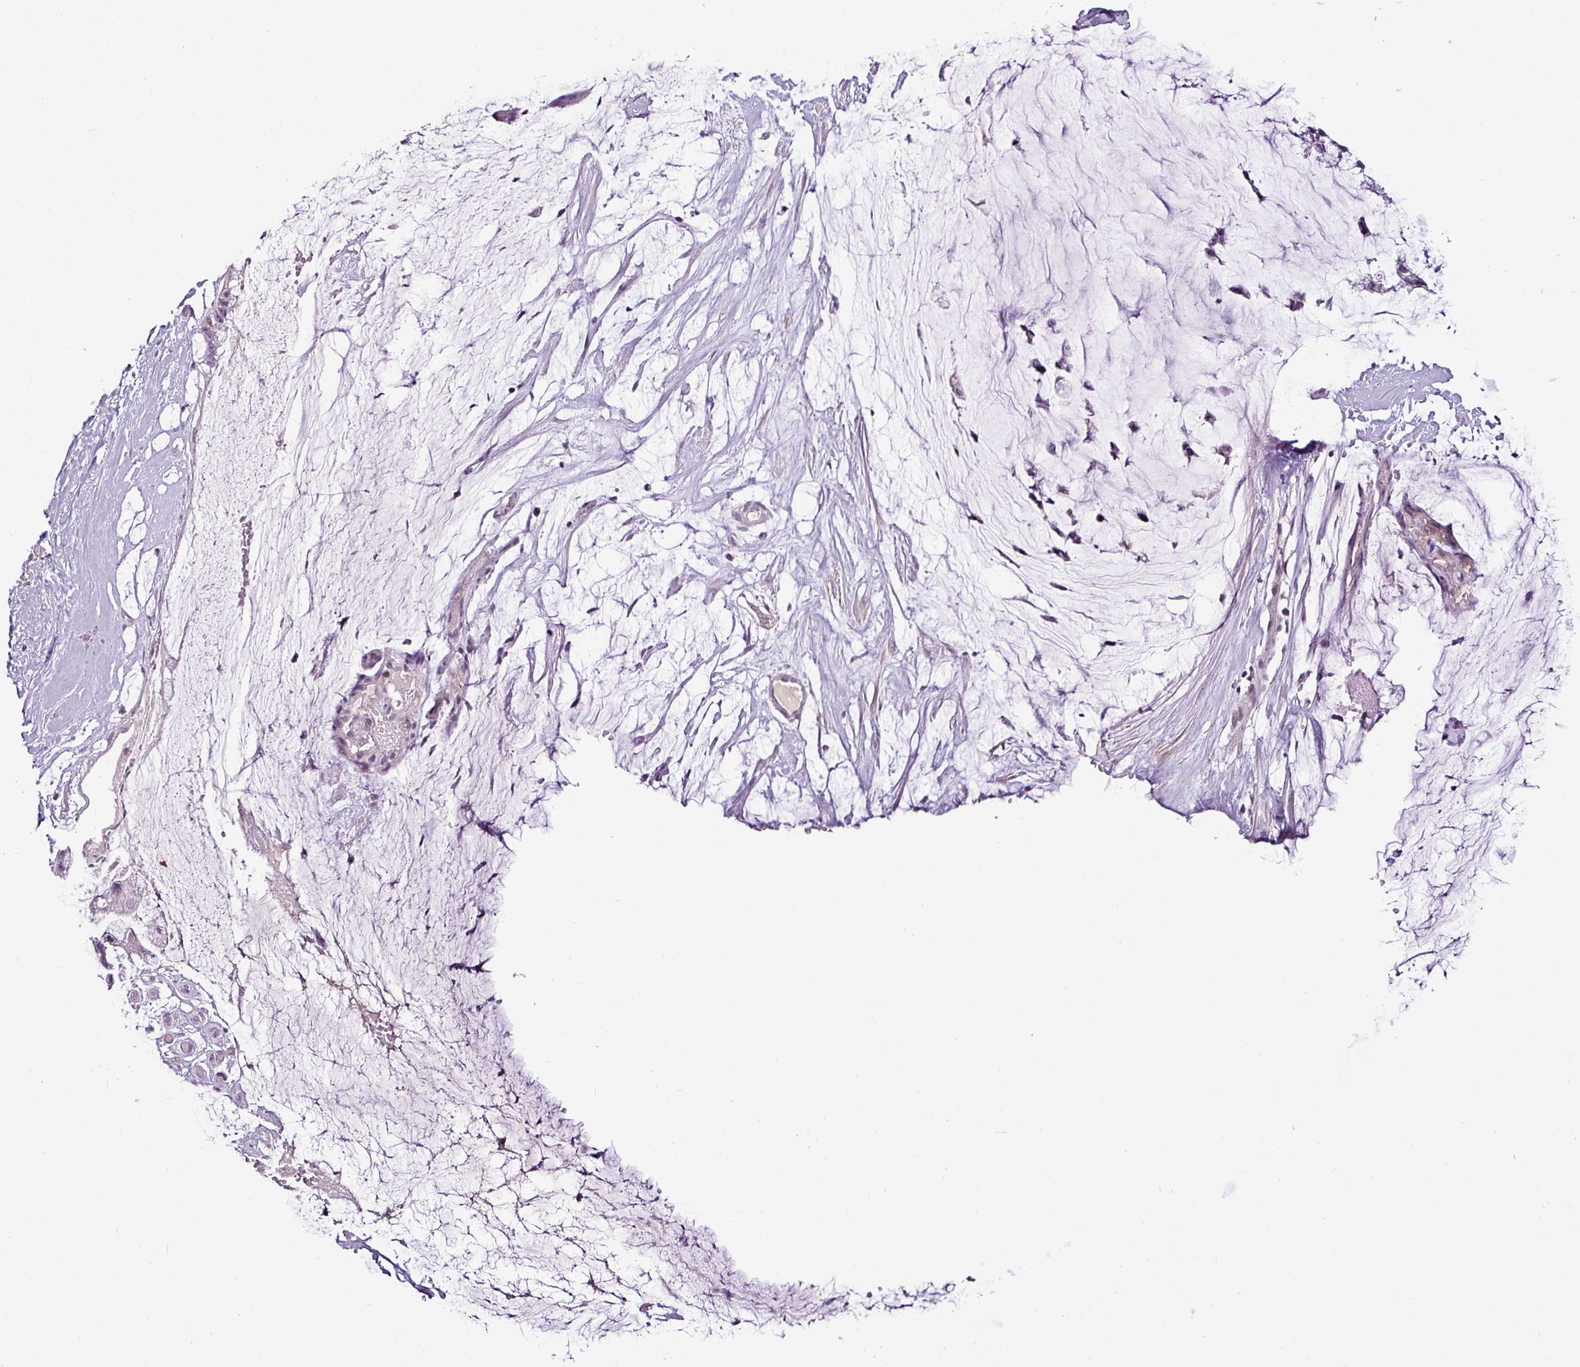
{"staining": {"intensity": "negative", "quantity": "none", "location": "none"}, "tissue": "ovarian cancer", "cell_type": "Tumor cells", "image_type": "cancer", "snomed": [{"axis": "morphology", "description": "Cystadenocarcinoma, mucinous, NOS"}, {"axis": "topography", "description": "Ovary"}], "caption": "High magnification brightfield microscopy of mucinous cystadenocarcinoma (ovarian) stained with DAB (brown) and counterstained with hematoxylin (blue): tumor cells show no significant staining. The staining was performed using DAB to visualize the protein expression in brown, while the nuclei were stained in blue with hematoxylin (Magnification: 20x).", "gene": "TEX30", "patient": {"sex": "female", "age": 39}}